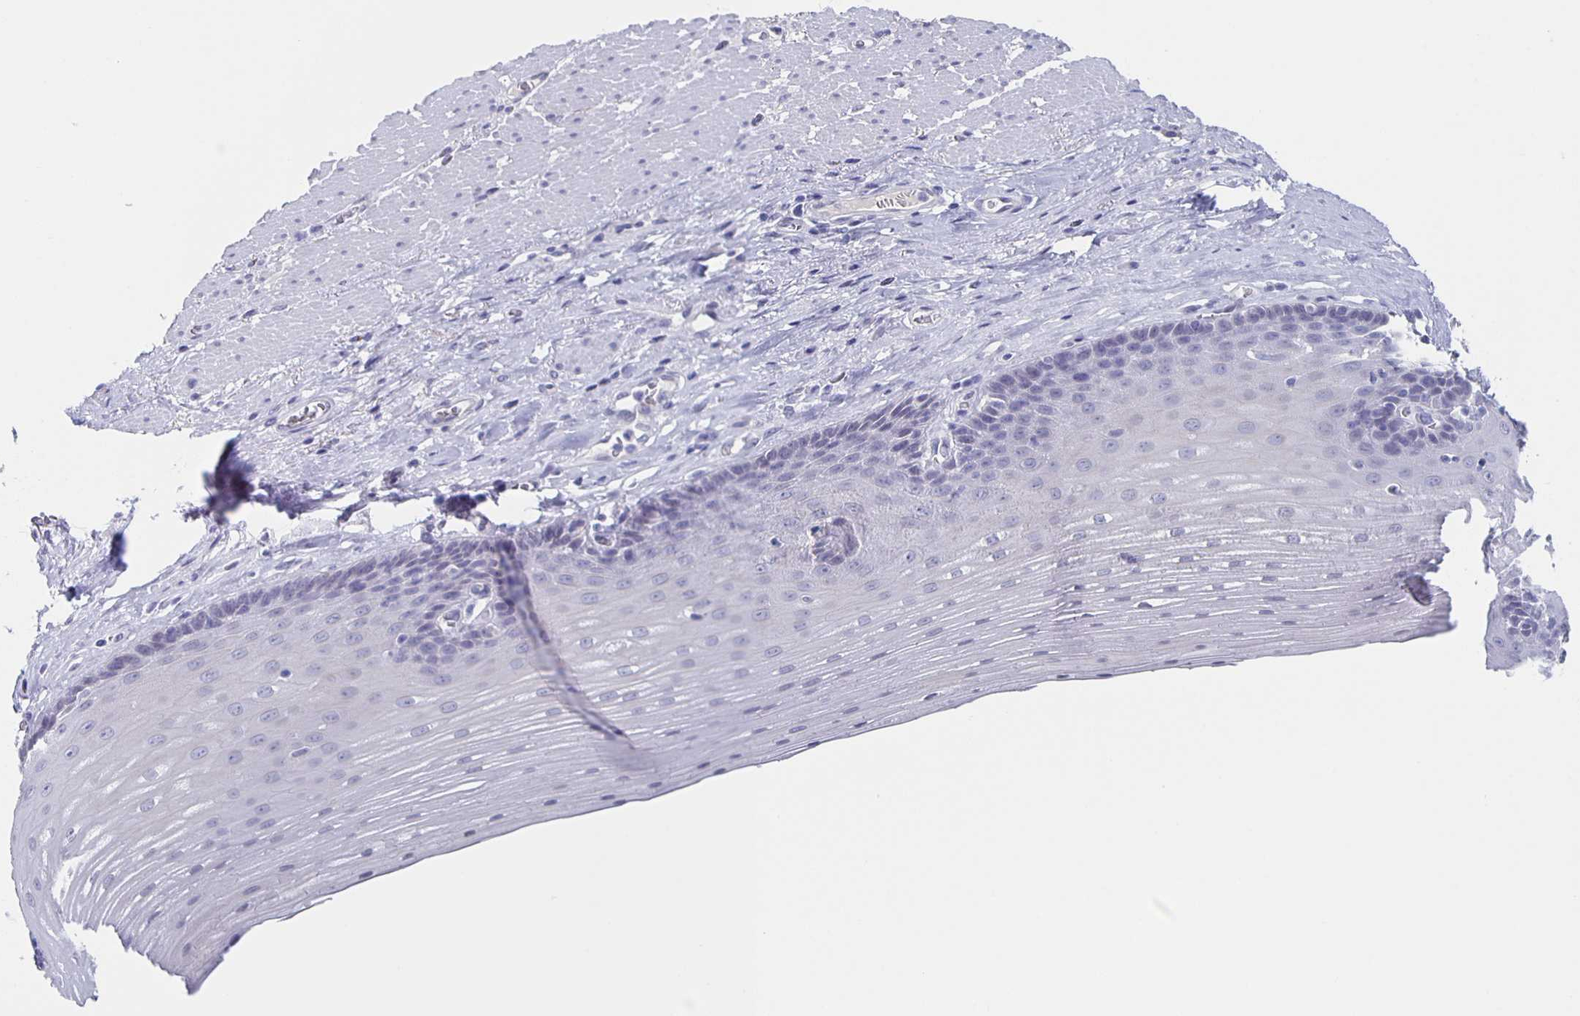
{"staining": {"intensity": "negative", "quantity": "none", "location": "none"}, "tissue": "esophagus", "cell_type": "Squamous epithelial cells", "image_type": "normal", "snomed": [{"axis": "morphology", "description": "Normal tissue, NOS"}, {"axis": "topography", "description": "Esophagus"}], "caption": "IHC micrograph of unremarkable human esophagus stained for a protein (brown), which demonstrates no staining in squamous epithelial cells.", "gene": "CCDC17", "patient": {"sex": "male", "age": 62}}